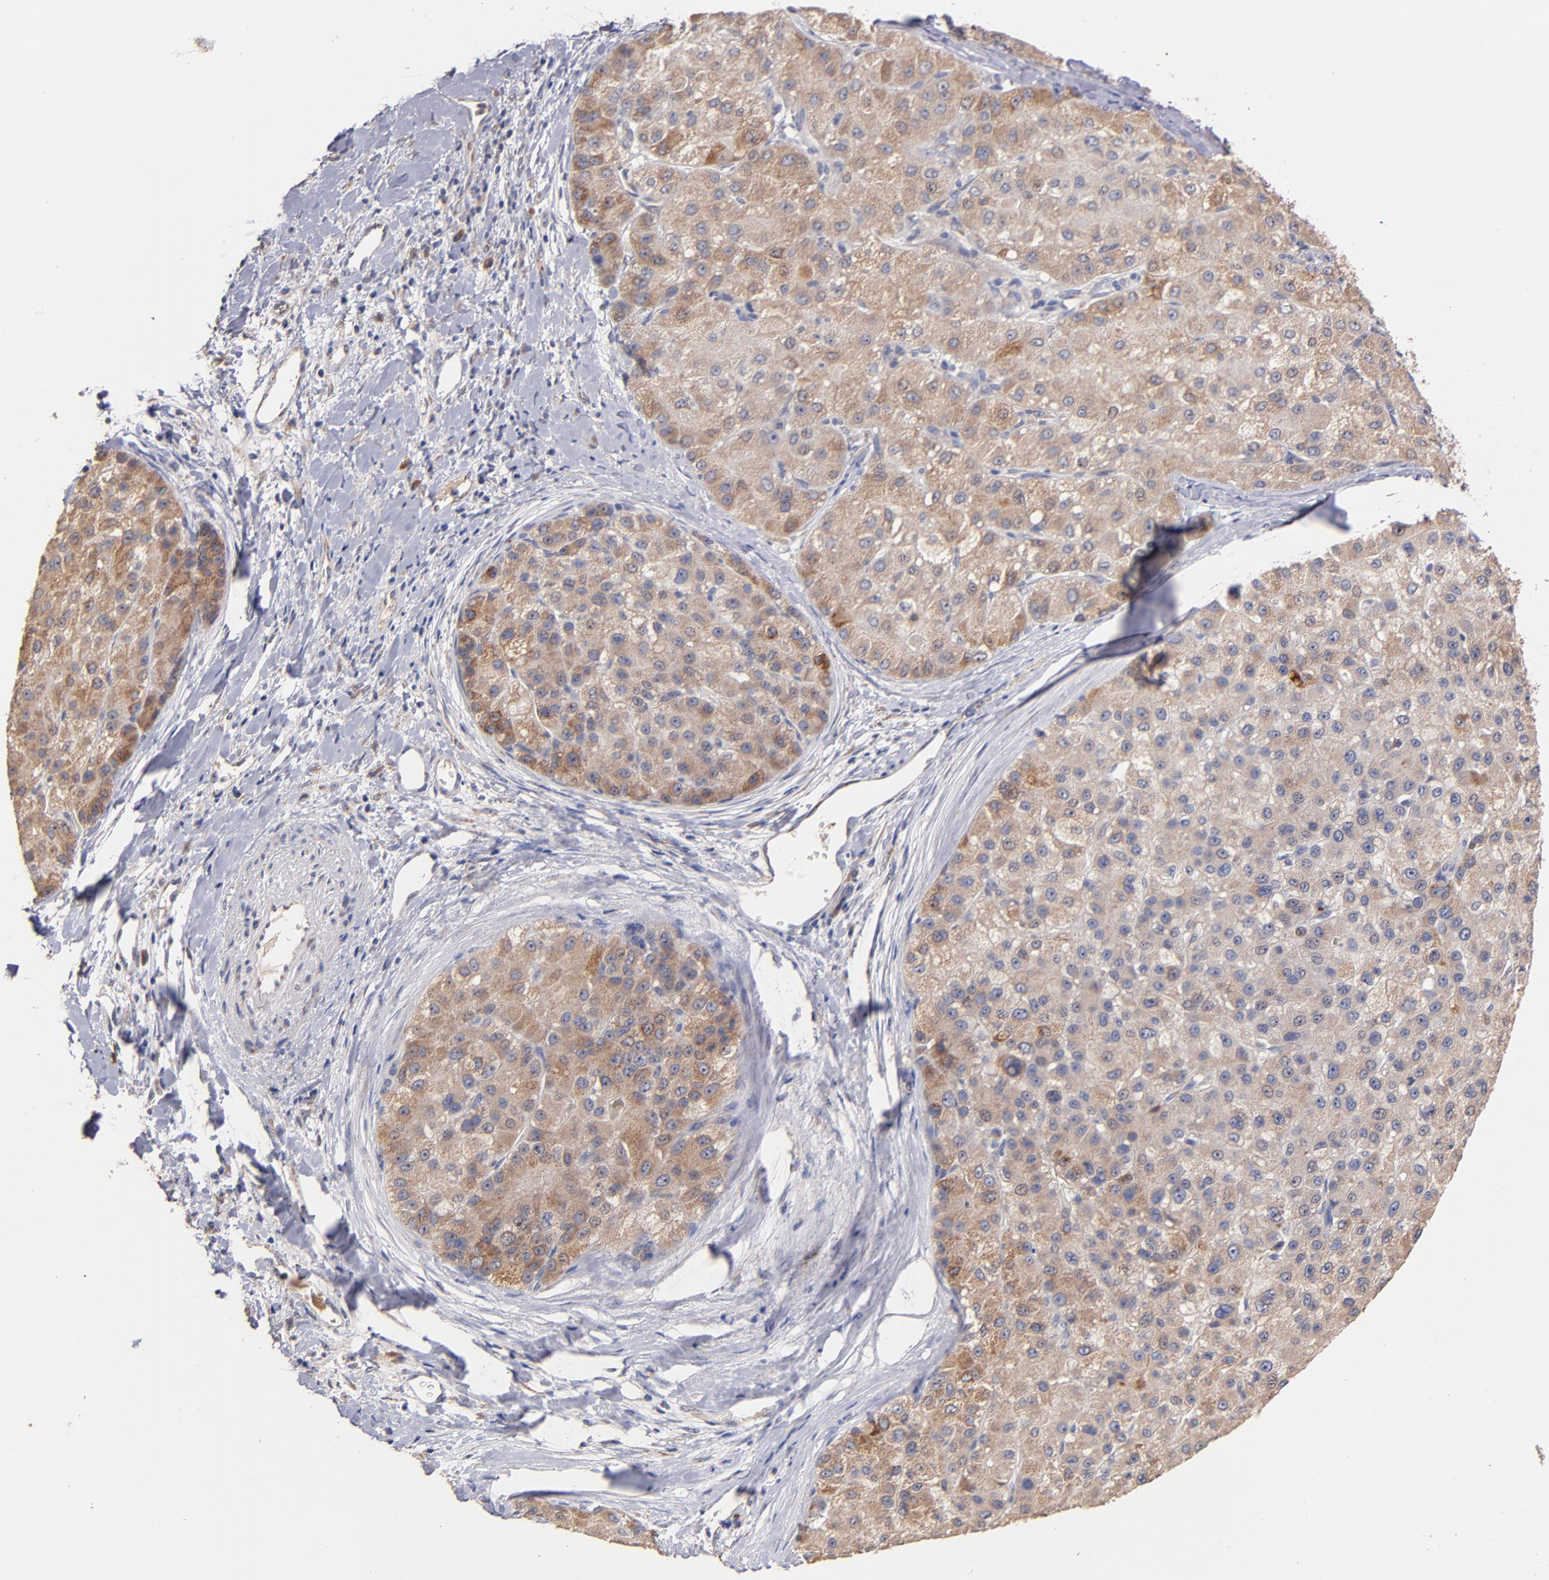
{"staining": {"intensity": "moderate", "quantity": ">75%", "location": "cytoplasmic/membranous"}, "tissue": "liver cancer", "cell_type": "Tumor cells", "image_type": "cancer", "snomed": [{"axis": "morphology", "description": "Carcinoma, Hepatocellular, NOS"}, {"axis": "topography", "description": "Liver"}], "caption": "Tumor cells exhibit medium levels of moderate cytoplasmic/membranous expression in approximately >75% of cells in liver cancer (hepatocellular carcinoma).", "gene": "DIABLO", "patient": {"sex": "male", "age": 80}}